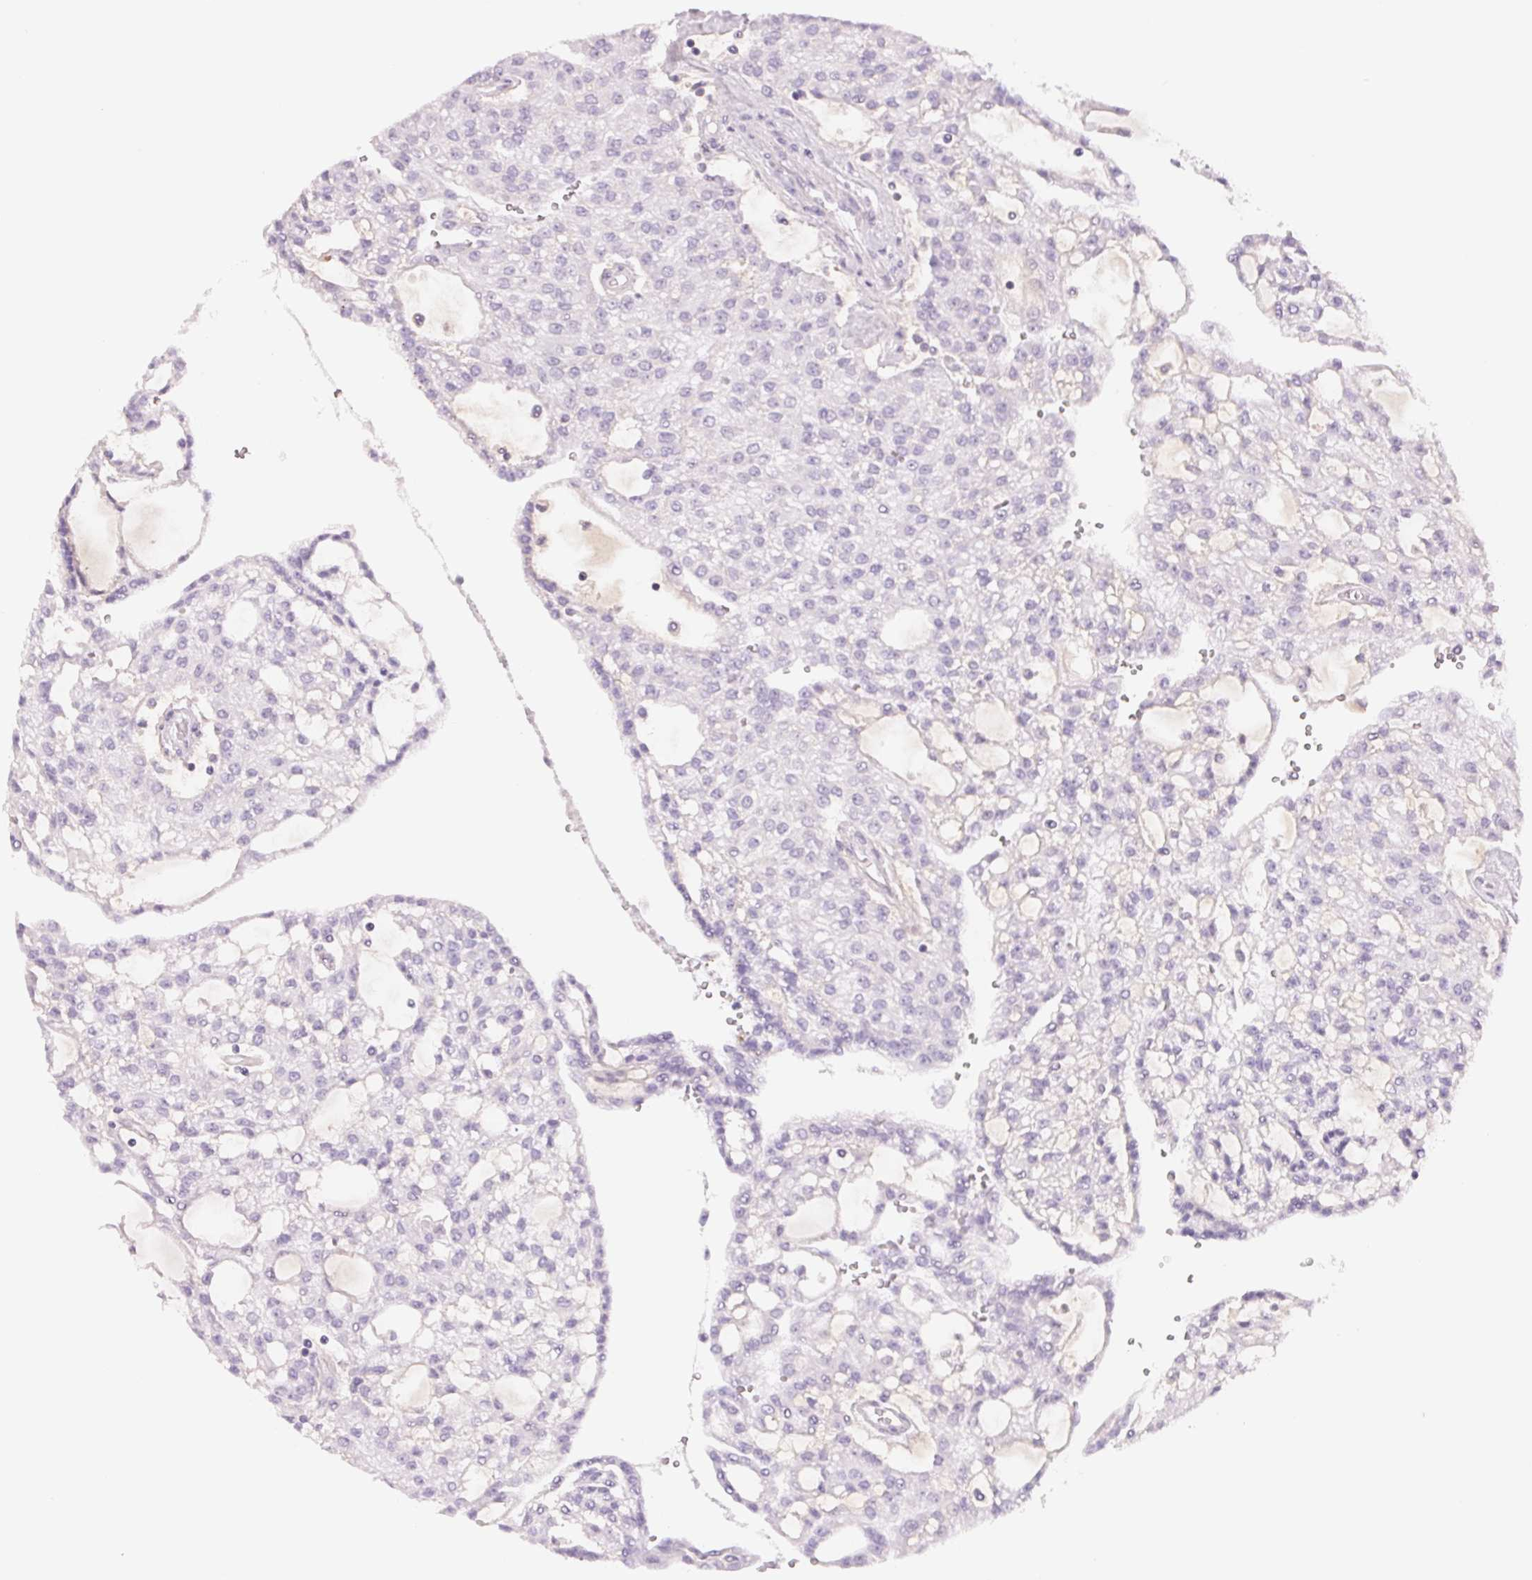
{"staining": {"intensity": "negative", "quantity": "none", "location": "none"}, "tissue": "renal cancer", "cell_type": "Tumor cells", "image_type": "cancer", "snomed": [{"axis": "morphology", "description": "Adenocarcinoma, NOS"}, {"axis": "topography", "description": "Kidney"}], "caption": "Histopathology image shows no significant protein staining in tumor cells of renal cancer.", "gene": "CCDC168", "patient": {"sex": "male", "age": 63}}